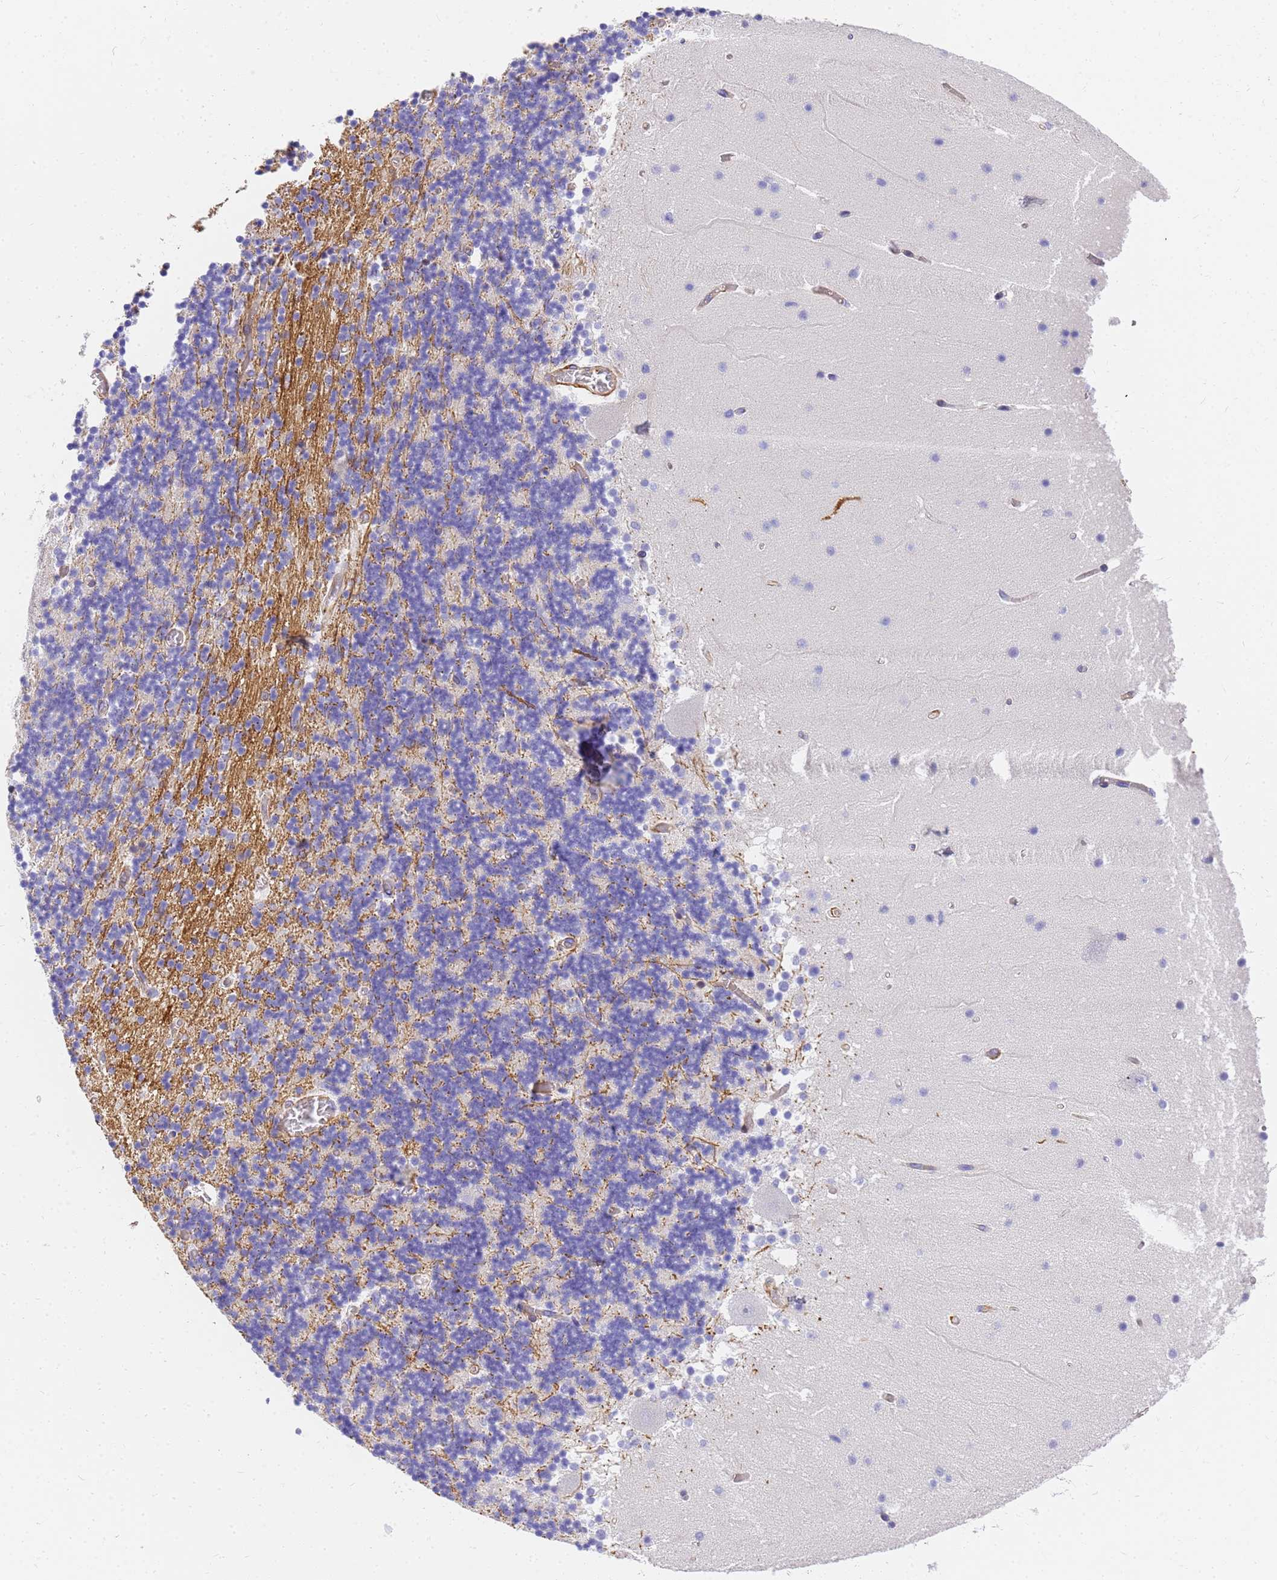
{"staining": {"intensity": "negative", "quantity": "none", "location": "none"}, "tissue": "cerebellum", "cell_type": "Cells in granular layer", "image_type": "normal", "snomed": [{"axis": "morphology", "description": "Normal tissue, NOS"}, {"axis": "topography", "description": "Cerebellum"}], "caption": "High power microscopy micrograph of an IHC histopathology image of benign cerebellum, revealing no significant expression in cells in granular layer.", "gene": "MVB12A", "patient": {"sex": "female", "age": 28}}